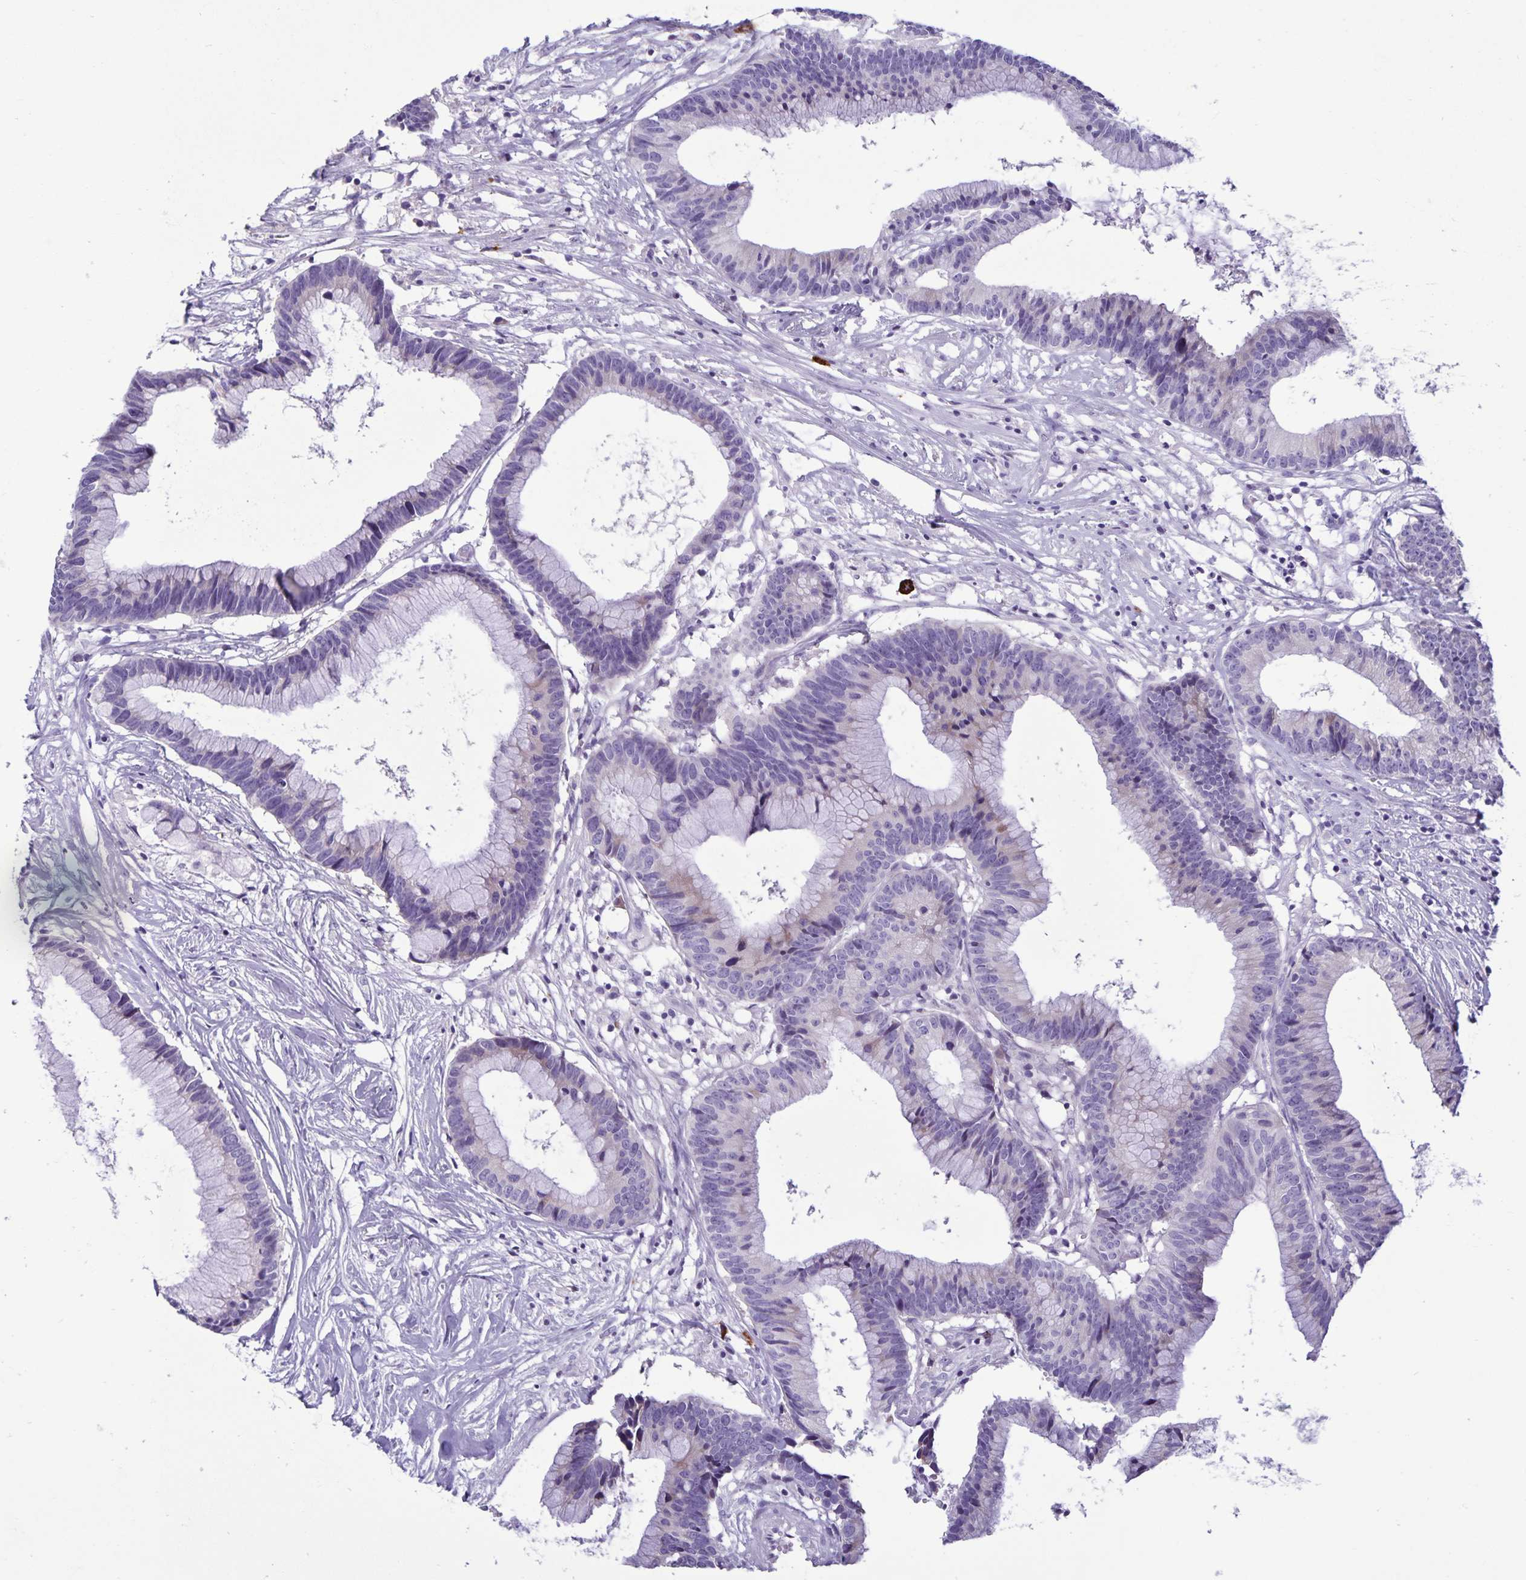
{"staining": {"intensity": "weak", "quantity": "<25%", "location": "cytoplasmic/membranous"}, "tissue": "colorectal cancer", "cell_type": "Tumor cells", "image_type": "cancer", "snomed": [{"axis": "morphology", "description": "Adenocarcinoma, NOS"}, {"axis": "topography", "description": "Colon"}], "caption": "DAB (3,3'-diaminobenzidine) immunohistochemical staining of human colorectal adenocarcinoma demonstrates no significant expression in tumor cells. (Brightfield microscopy of DAB immunohistochemistry (IHC) at high magnification).", "gene": "IBTK", "patient": {"sex": "female", "age": 78}}